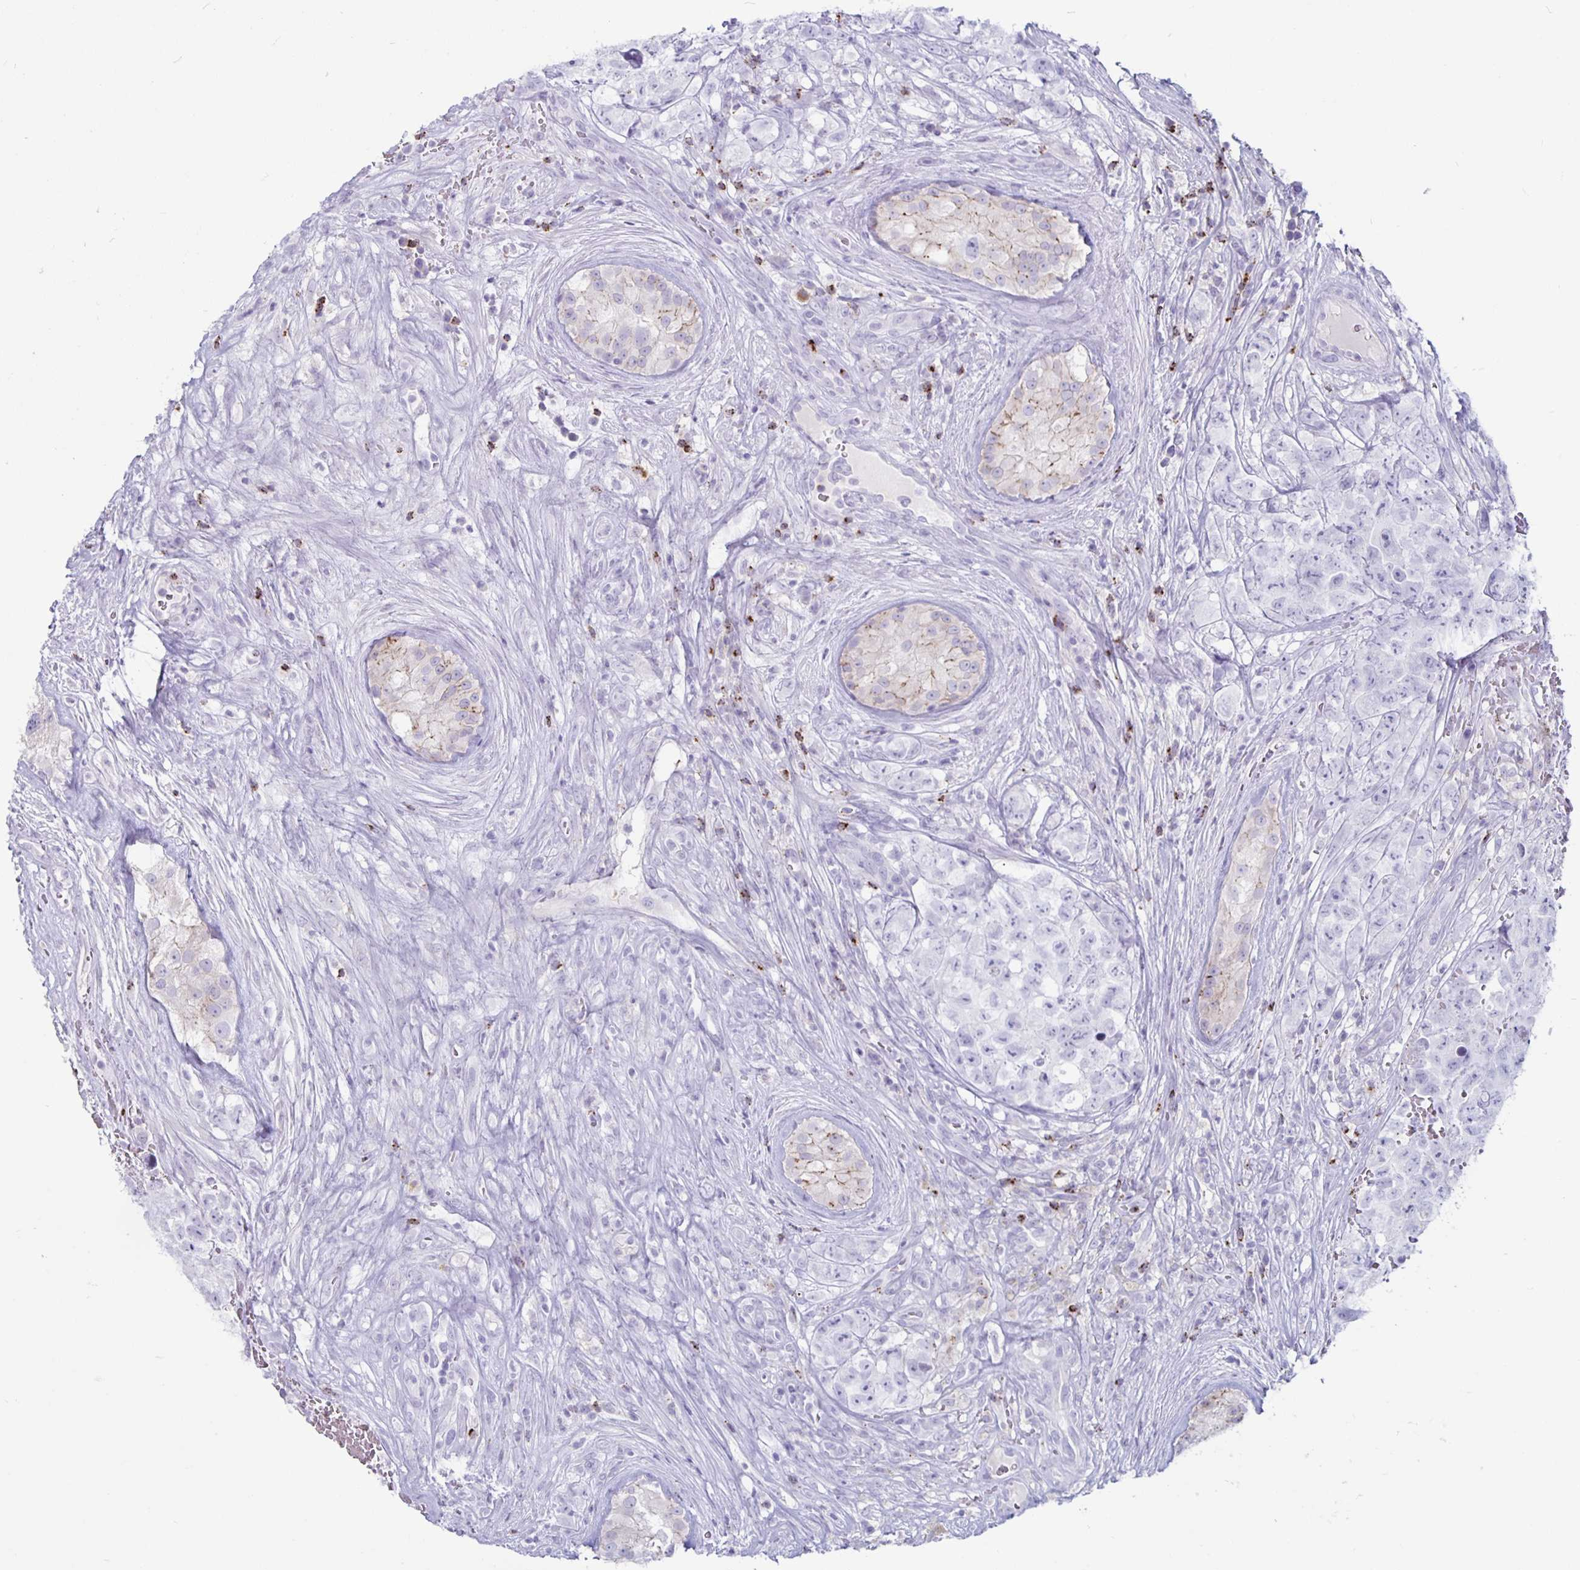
{"staining": {"intensity": "negative", "quantity": "none", "location": "none"}, "tissue": "testis cancer", "cell_type": "Tumor cells", "image_type": "cancer", "snomed": [{"axis": "morphology", "description": "Carcinoma, Embryonal, NOS"}, {"axis": "topography", "description": "Testis"}], "caption": "Tumor cells are negative for brown protein staining in embryonal carcinoma (testis).", "gene": "GZMK", "patient": {"sex": "male", "age": 18}}